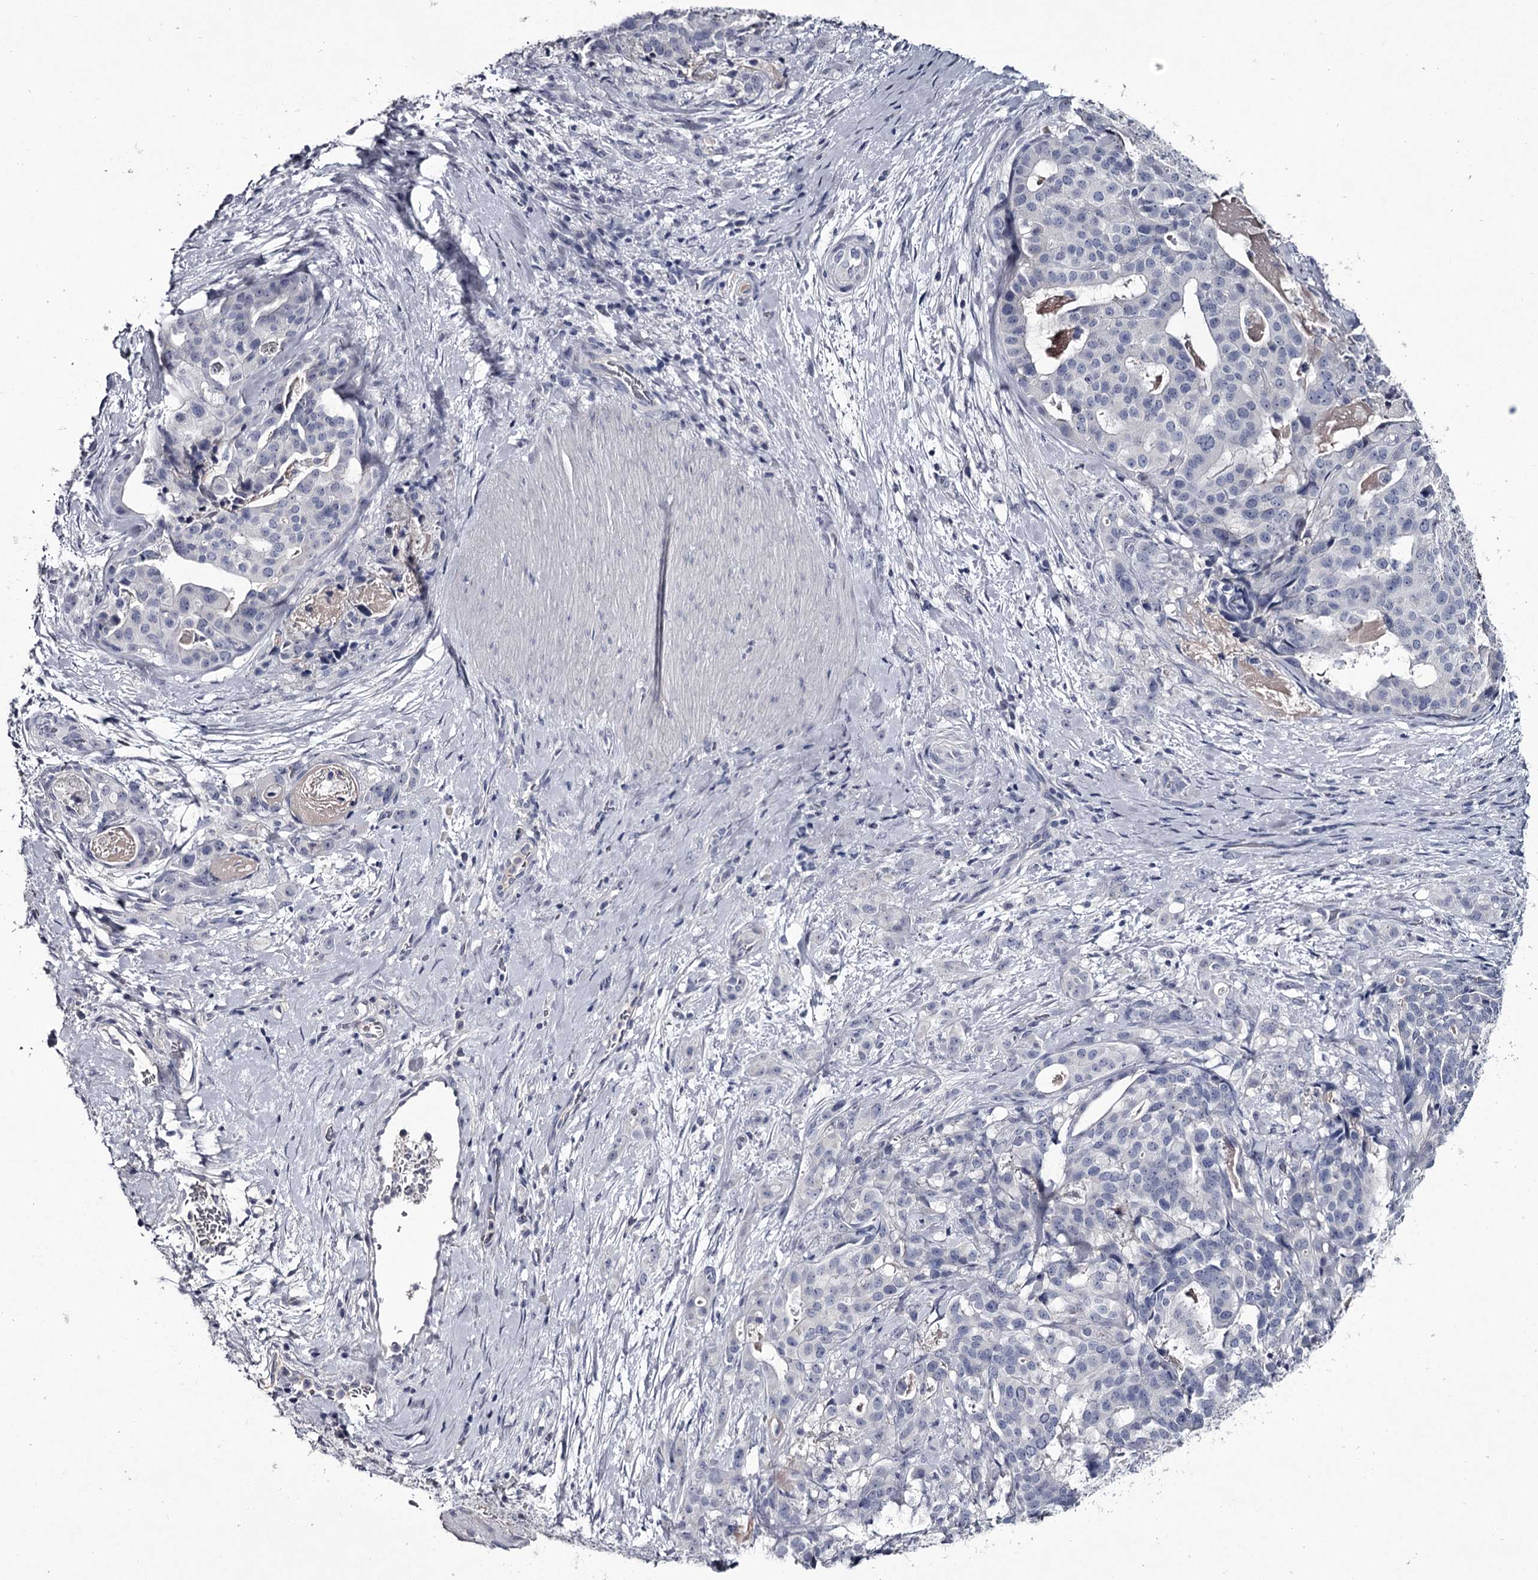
{"staining": {"intensity": "negative", "quantity": "none", "location": "none"}, "tissue": "stomach cancer", "cell_type": "Tumor cells", "image_type": "cancer", "snomed": [{"axis": "morphology", "description": "Adenocarcinoma, NOS"}, {"axis": "topography", "description": "Stomach"}], "caption": "This is a histopathology image of immunohistochemistry staining of stomach cancer (adenocarcinoma), which shows no expression in tumor cells.", "gene": "DAO", "patient": {"sex": "male", "age": 48}}